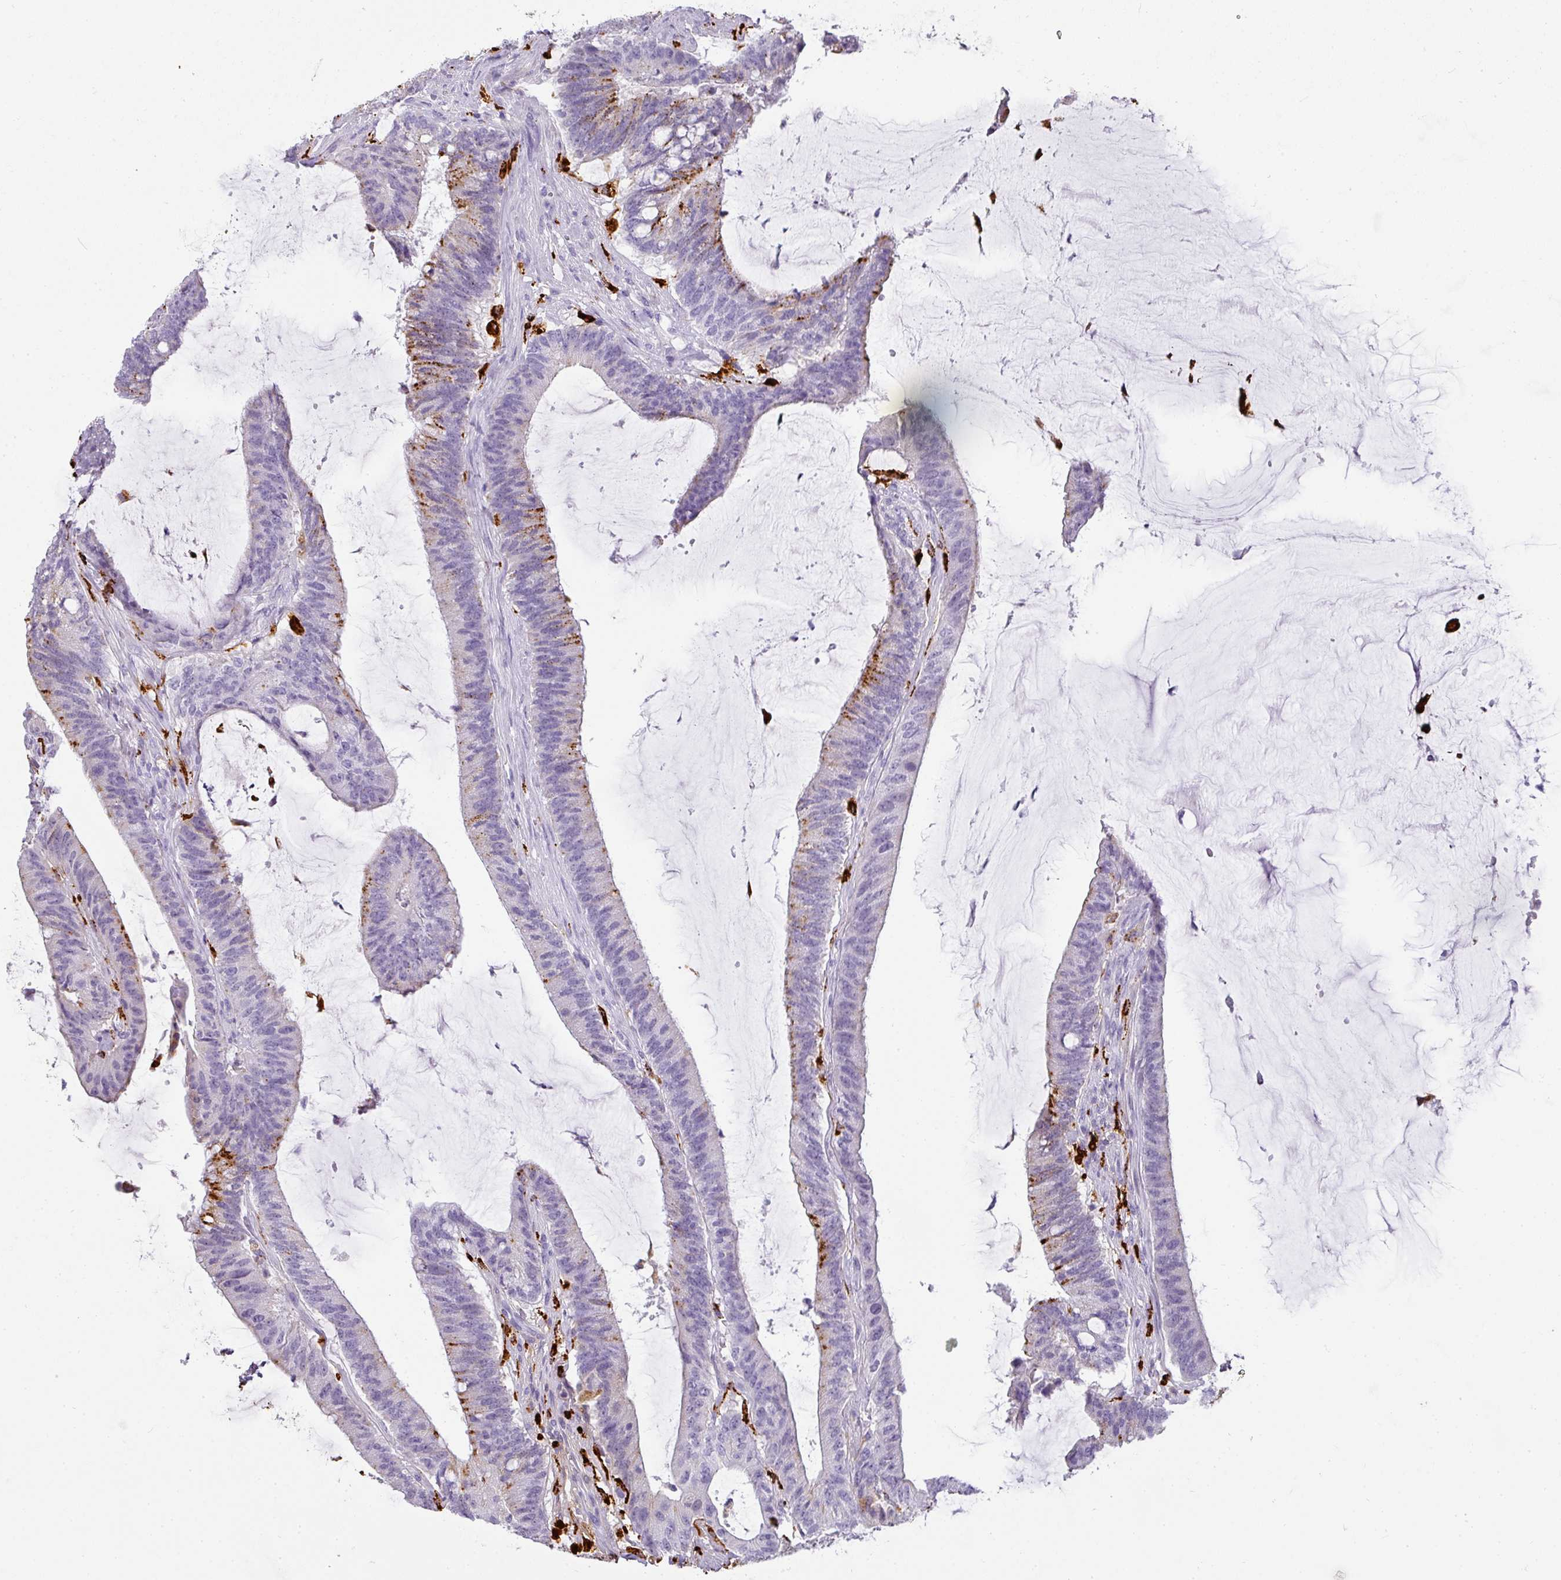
{"staining": {"intensity": "moderate", "quantity": "<25%", "location": "cytoplasmic/membranous"}, "tissue": "colorectal cancer", "cell_type": "Tumor cells", "image_type": "cancer", "snomed": [{"axis": "morphology", "description": "Adenocarcinoma, NOS"}, {"axis": "topography", "description": "Colon"}], "caption": "Protein staining by immunohistochemistry exhibits moderate cytoplasmic/membranous staining in about <25% of tumor cells in colorectal cancer.", "gene": "MMACHC", "patient": {"sex": "female", "age": 43}}